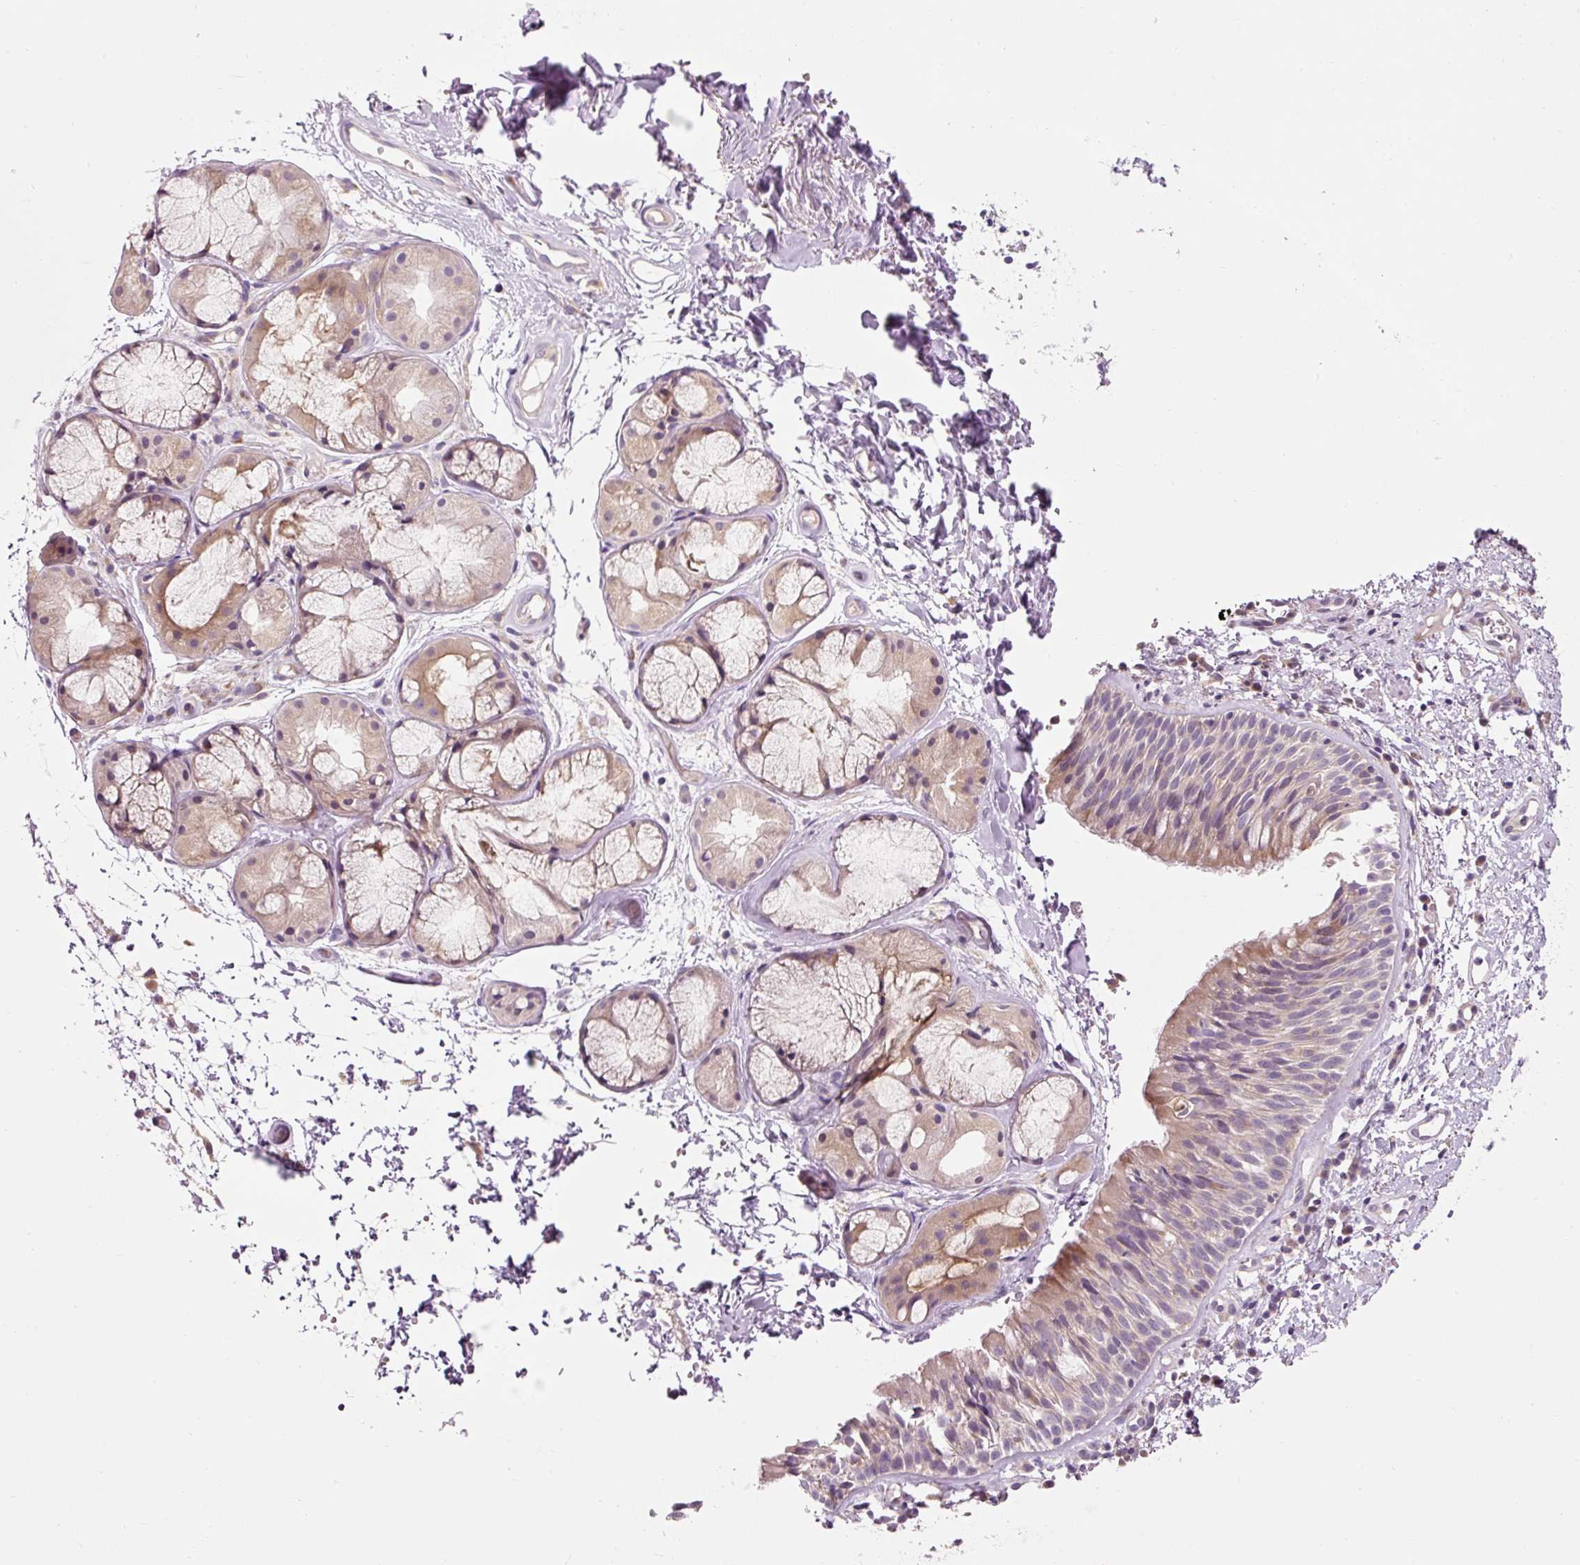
{"staining": {"intensity": "moderate", "quantity": "25%-75%", "location": "cytoplasmic/membranous"}, "tissue": "nasopharynx", "cell_type": "Respiratory epithelial cells", "image_type": "normal", "snomed": [{"axis": "morphology", "description": "Normal tissue, NOS"}, {"axis": "topography", "description": "Cartilage tissue"}, {"axis": "topography", "description": "Nasopharynx"}, {"axis": "topography", "description": "Thyroid gland"}], "caption": "Protein staining demonstrates moderate cytoplasmic/membranous expression in approximately 25%-75% of respiratory epithelial cells in normal nasopharynx. Ihc stains the protein of interest in brown and the nuclei are stained blue.", "gene": "NAPA", "patient": {"sex": "male", "age": 63}}